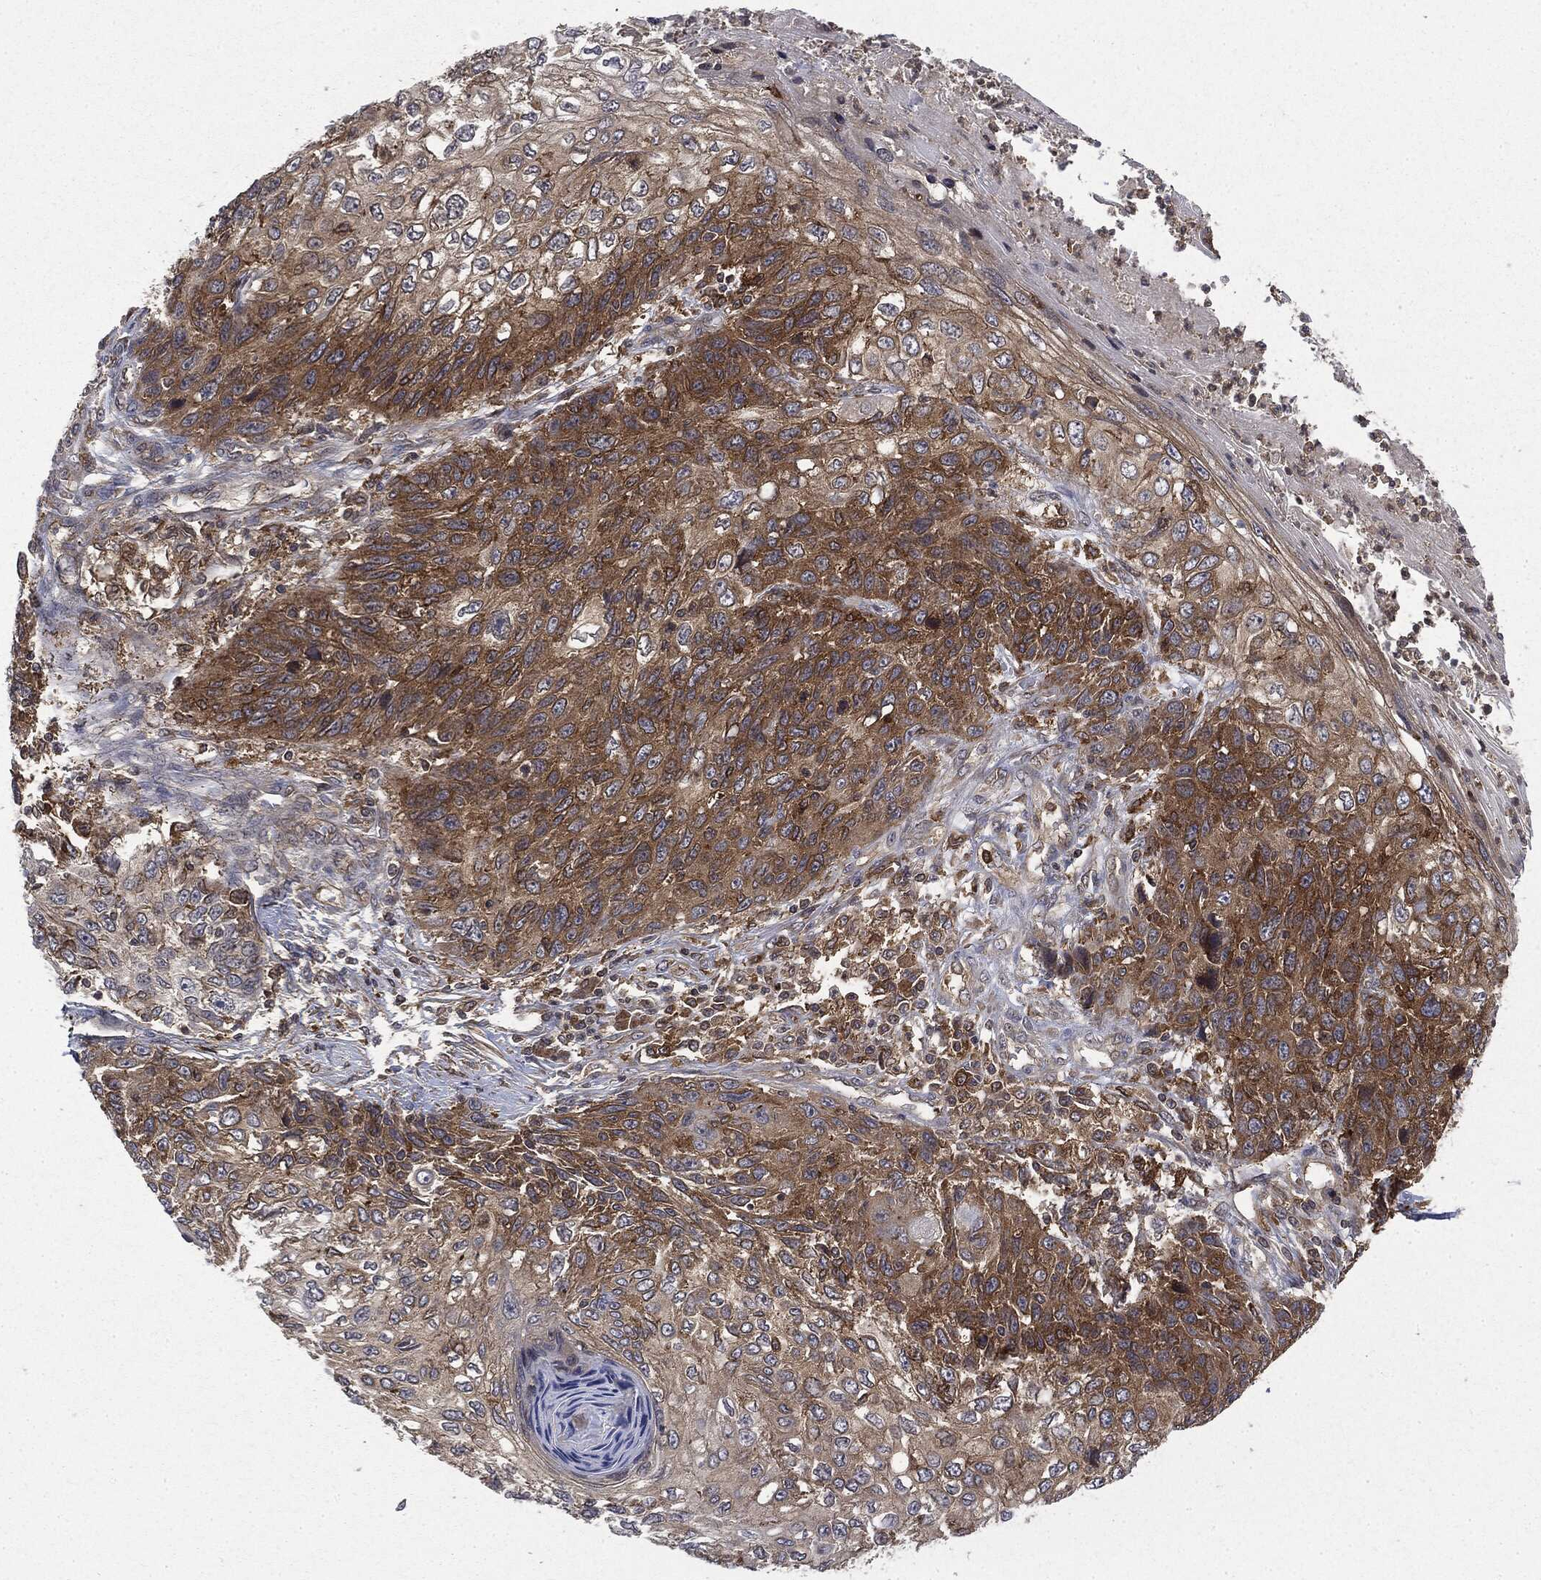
{"staining": {"intensity": "moderate", "quantity": ">75%", "location": "cytoplasmic/membranous"}, "tissue": "skin cancer", "cell_type": "Tumor cells", "image_type": "cancer", "snomed": [{"axis": "morphology", "description": "Squamous cell carcinoma, NOS"}, {"axis": "topography", "description": "Skin"}], "caption": "Immunohistochemical staining of human skin cancer demonstrates moderate cytoplasmic/membranous protein positivity in approximately >75% of tumor cells. (Stains: DAB in brown, nuclei in blue, Microscopy: brightfield microscopy at high magnification).", "gene": "SNX5", "patient": {"sex": "male", "age": 92}}